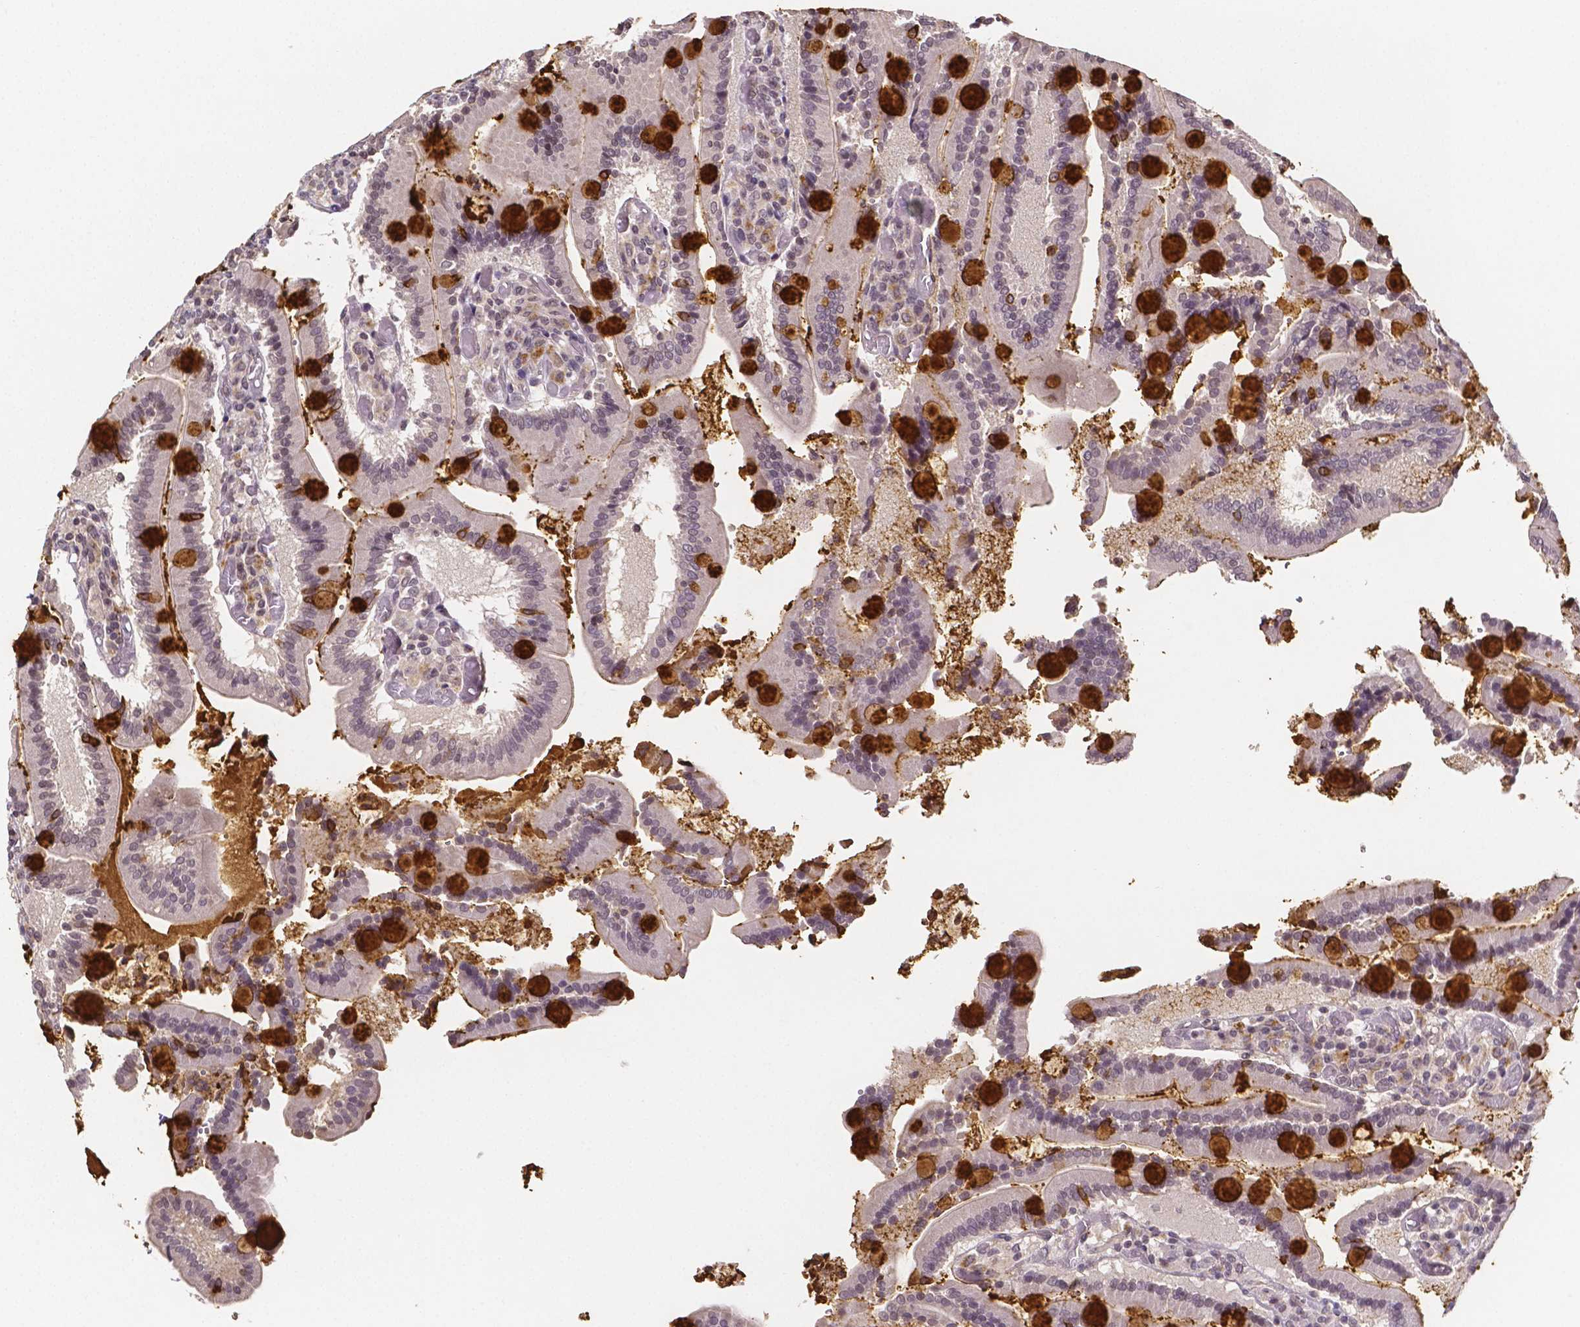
{"staining": {"intensity": "strong", "quantity": "<25%", "location": "cytoplasmic/membranous"}, "tissue": "duodenum", "cell_type": "Glandular cells", "image_type": "normal", "snomed": [{"axis": "morphology", "description": "Normal tissue, NOS"}, {"axis": "topography", "description": "Duodenum"}], "caption": "A micrograph showing strong cytoplasmic/membranous expression in about <25% of glandular cells in benign duodenum, as visualized by brown immunohistochemical staining.", "gene": "NRGN", "patient": {"sex": "female", "age": 62}}